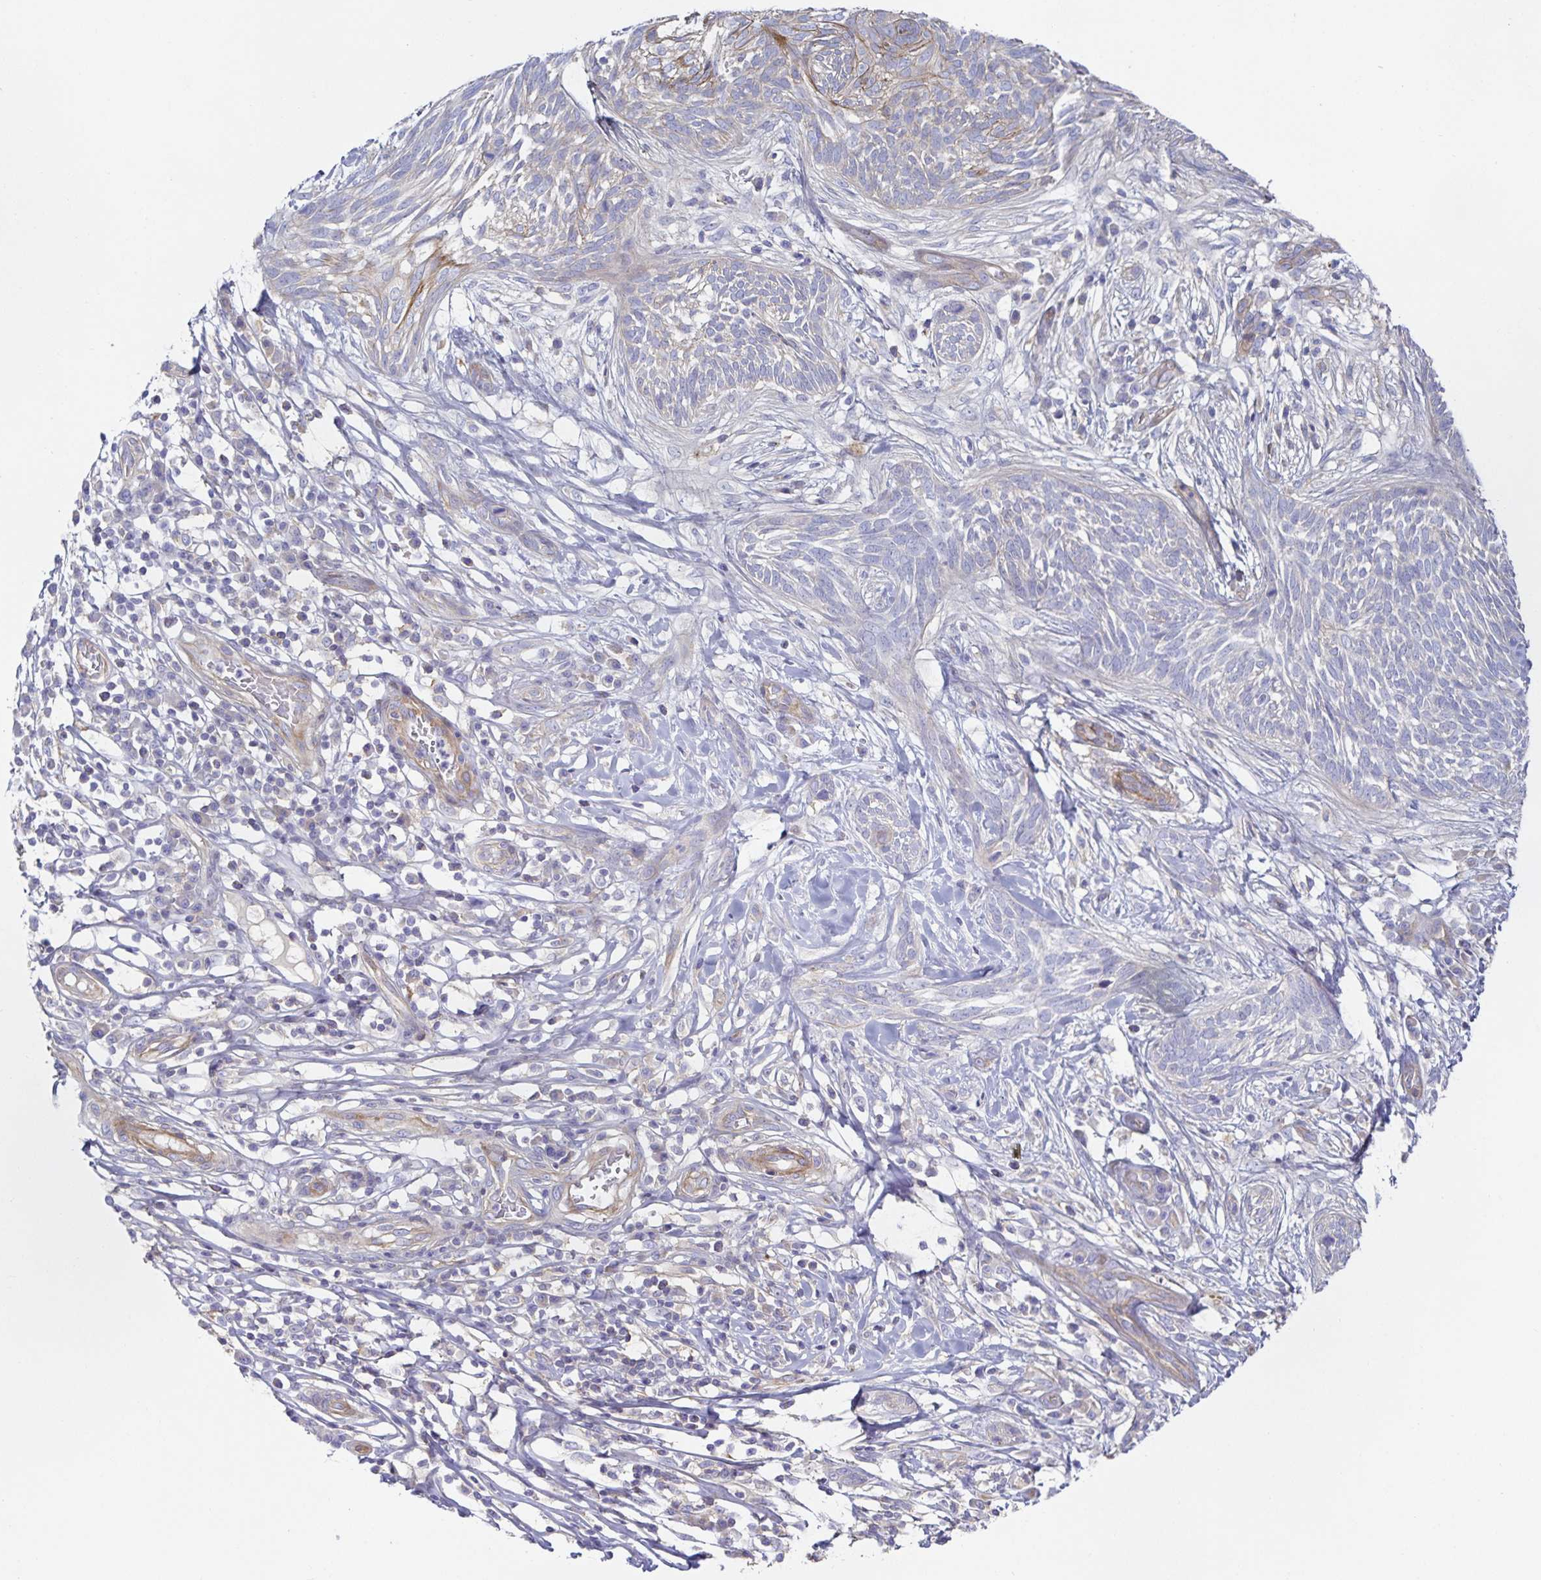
{"staining": {"intensity": "negative", "quantity": "none", "location": "none"}, "tissue": "skin cancer", "cell_type": "Tumor cells", "image_type": "cancer", "snomed": [{"axis": "morphology", "description": "Basal cell carcinoma"}, {"axis": "topography", "description": "Skin"}, {"axis": "topography", "description": "Skin, foot"}], "caption": "There is no significant expression in tumor cells of skin basal cell carcinoma.", "gene": "METTL22", "patient": {"sex": "female", "age": 86}}